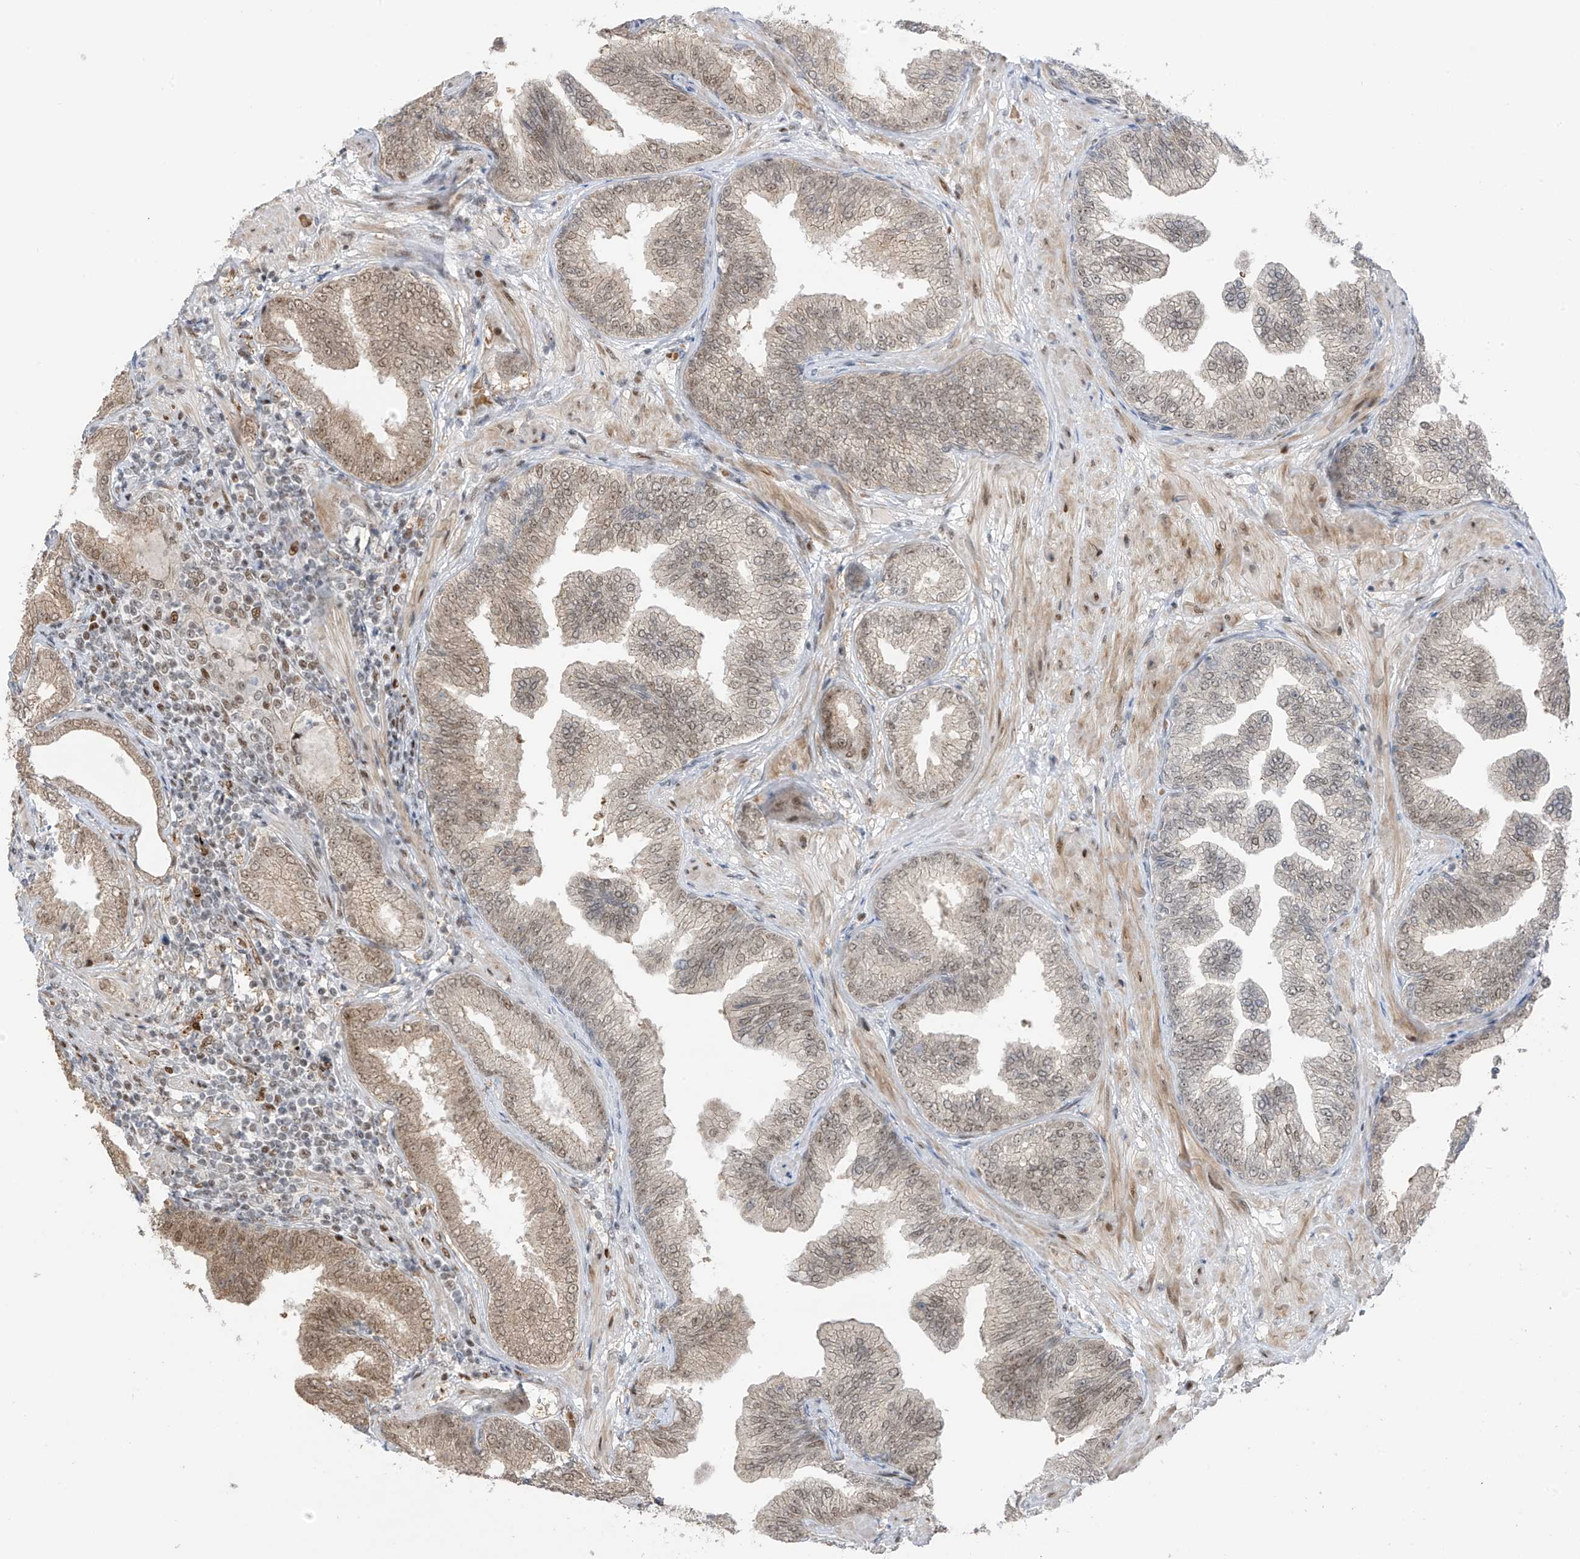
{"staining": {"intensity": "moderate", "quantity": "<25%", "location": "nuclear"}, "tissue": "prostate cancer", "cell_type": "Tumor cells", "image_type": "cancer", "snomed": [{"axis": "morphology", "description": "Adenocarcinoma, Low grade"}, {"axis": "topography", "description": "Prostate"}], "caption": "Moderate nuclear expression for a protein is present in approximately <25% of tumor cells of low-grade adenocarcinoma (prostate) using immunohistochemistry (IHC).", "gene": "ZCWPW2", "patient": {"sex": "male", "age": 63}}